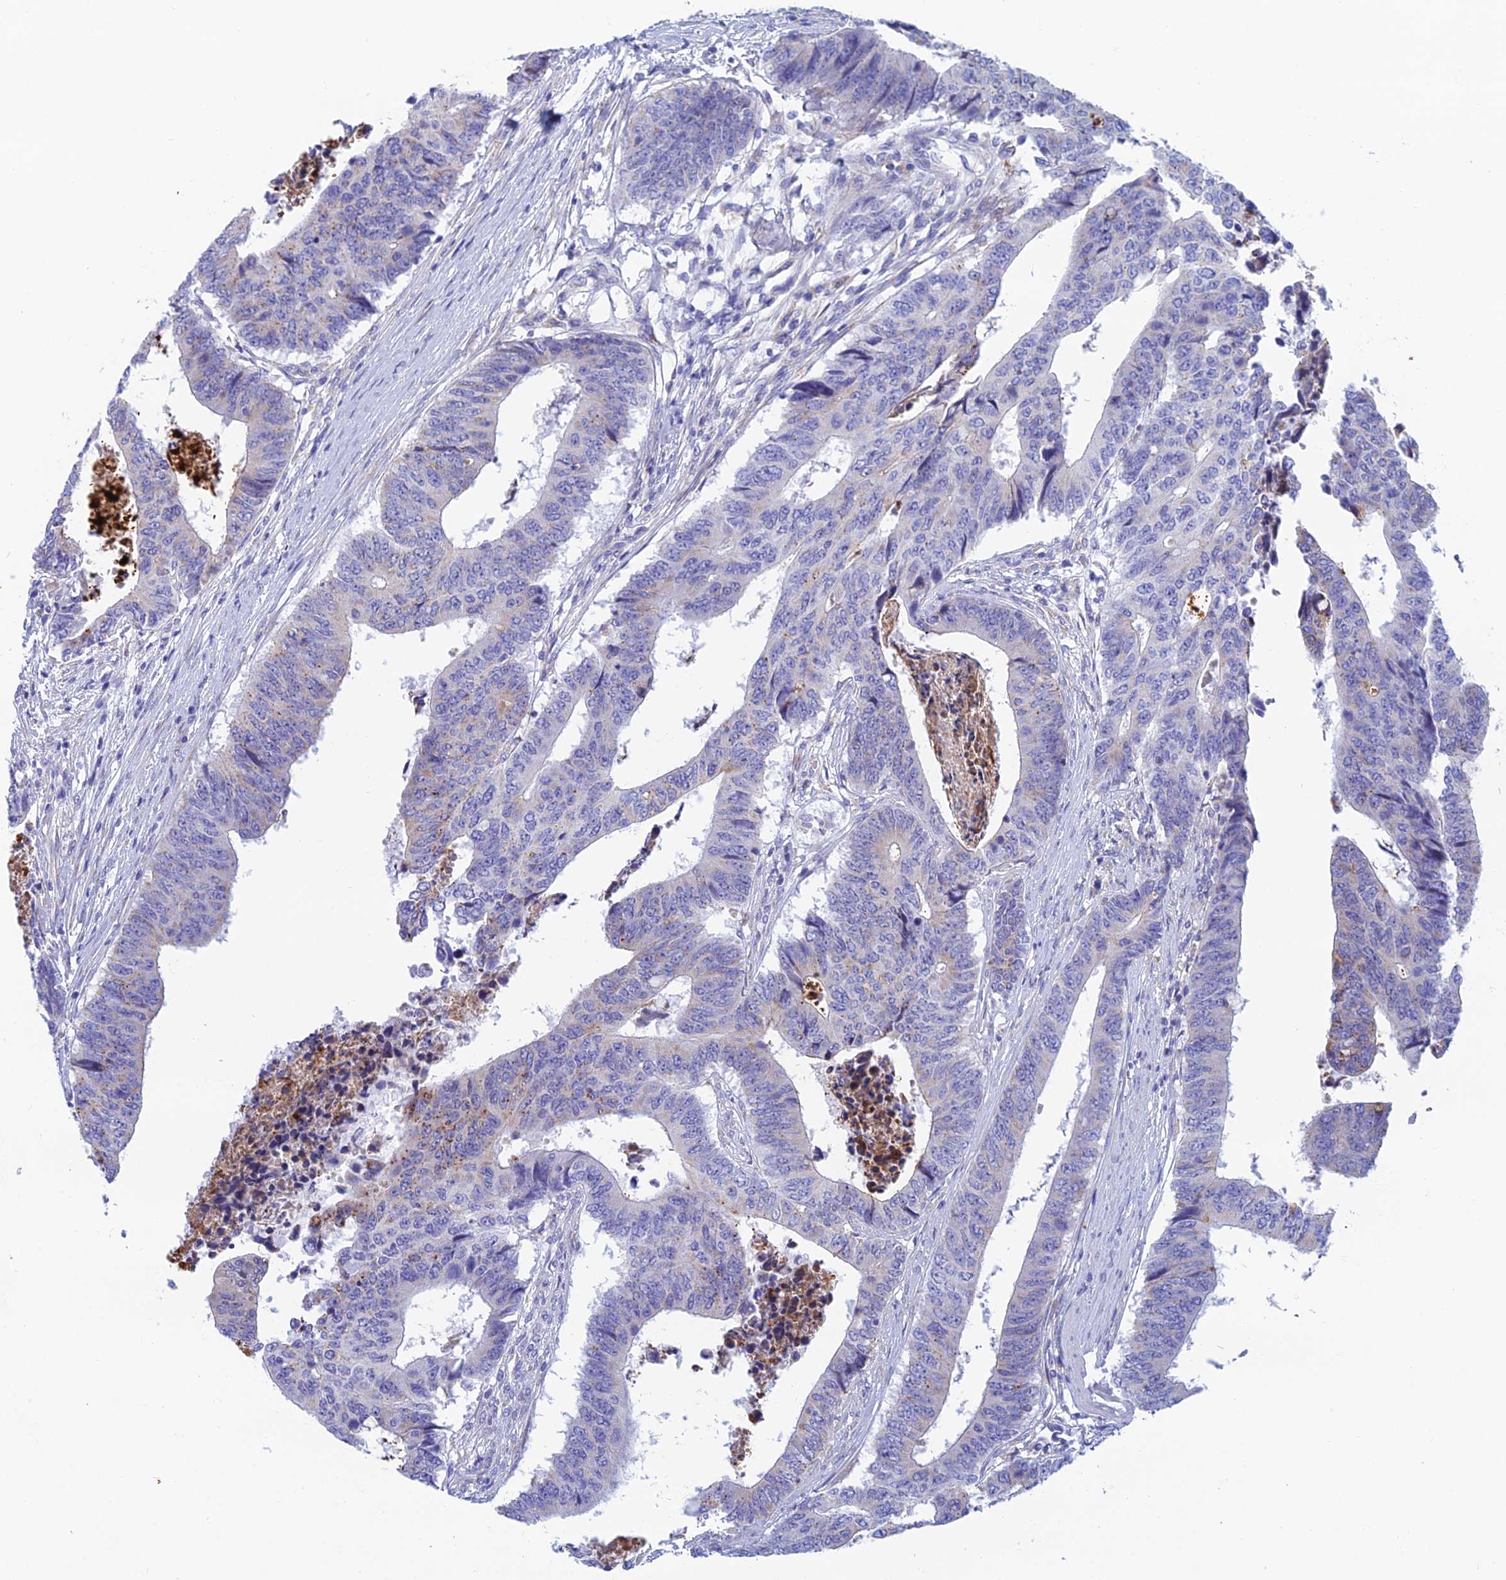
{"staining": {"intensity": "moderate", "quantity": "<25%", "location": "cytoplasmic/membranous"}, "tissue": "colorectal cancer", "cell_type": "Tumor cells", "image_type": "cancer", "snomed": [{"axis": "morphology", "description": "Adenocarcinoma, NOS"}, {"axis": "topography", "description": "Rectum"}], "caption": "Immunohistochemistry (IHC) image of human colorectal cancer (adenocarcinoma) stained for a protein (brown), which shows low levels of moderate cytoplasmic/membranous expression in about <25% of tumor cells.", "gene": "CFAP210", "patient": {"sex": "male", "age": 84}}